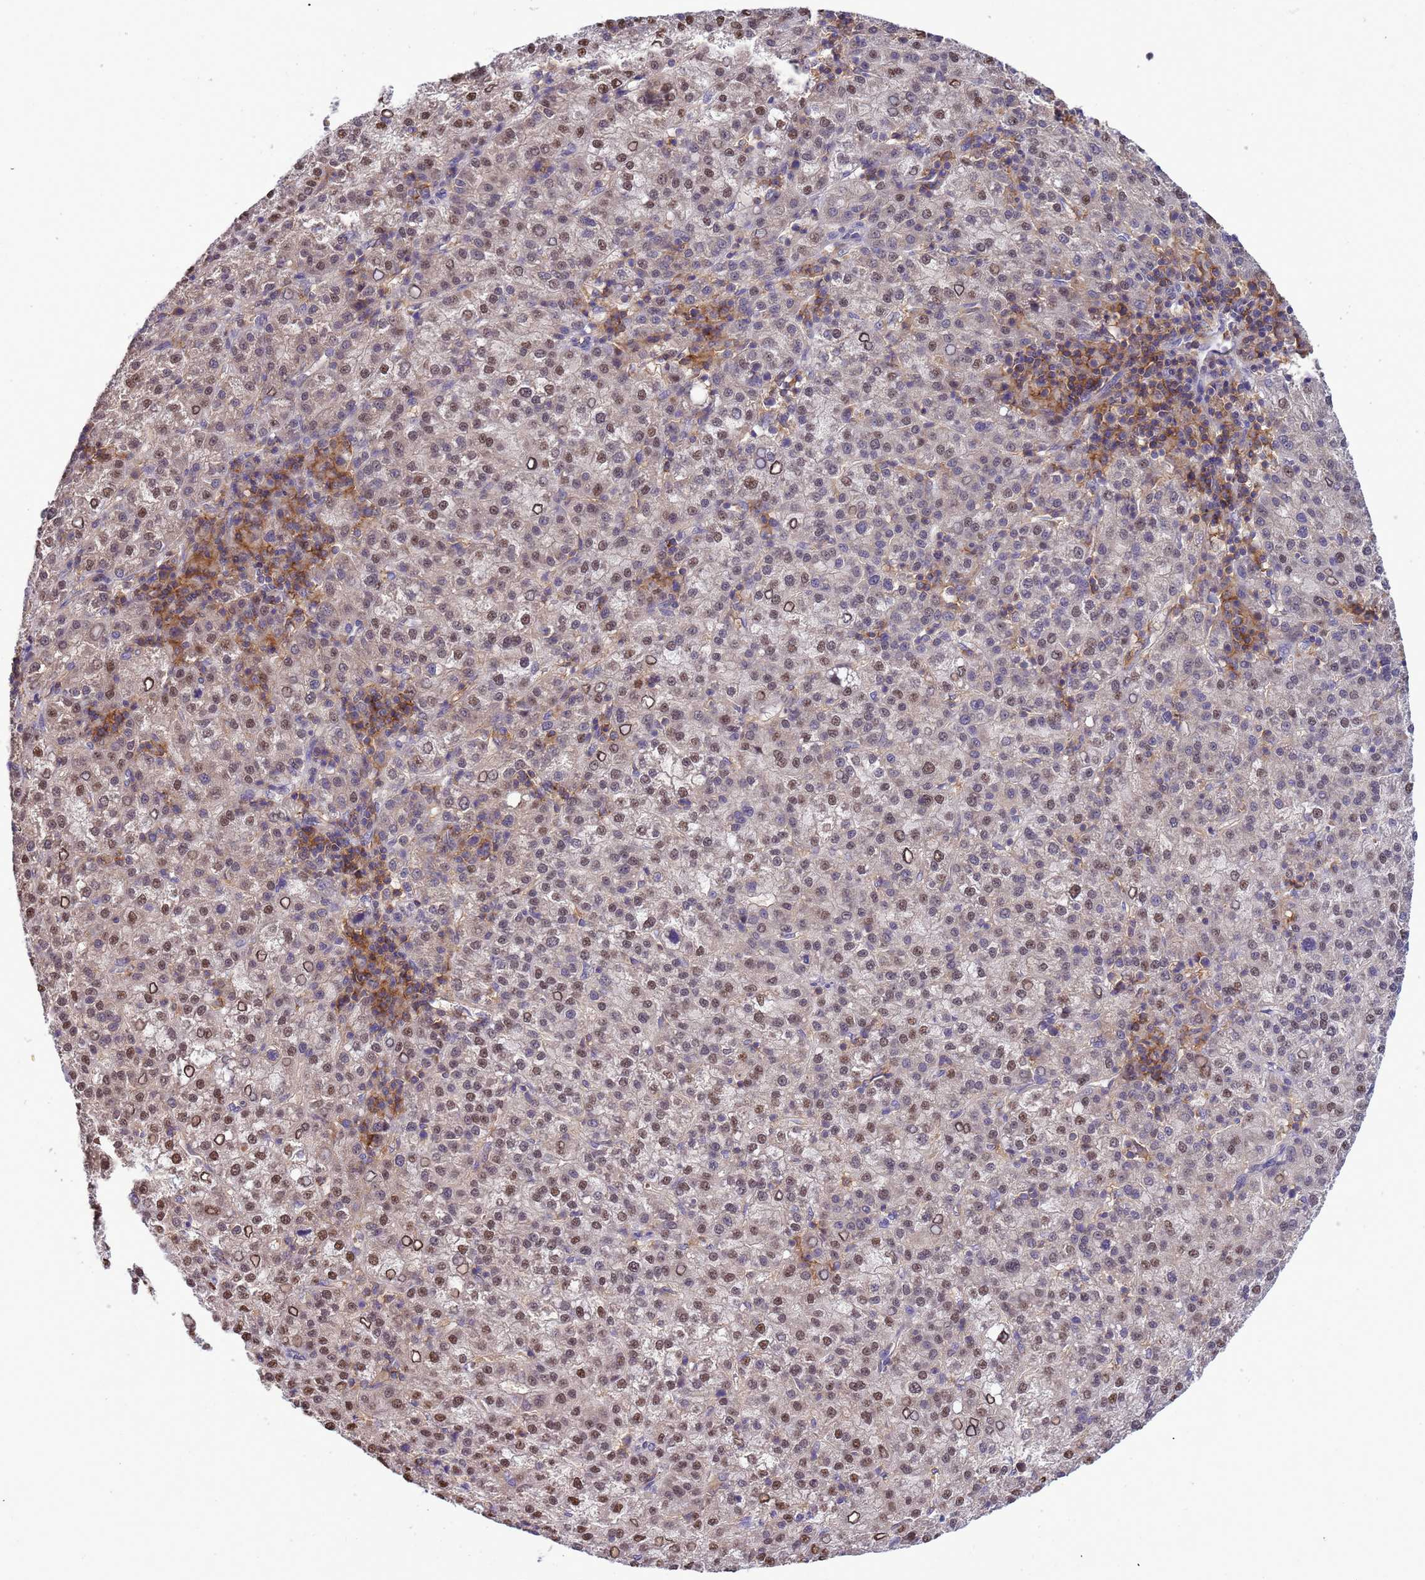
{"staining": {"intensity": "moderate", "quantity": "25%-75%", "location": "nuclear"}, "tissue": "liver cancer", "cell_type": "Tumor cells", "image_type": "cancer", "snomed": [{"axis": "morphology", "description": "Carcinoma, Hepatocellular, NOS"}, {"axis": "topography", "description": "Liver"}], "caption": "High-power microscopy captured an IHC photomicrograph of liver cancer, revealing moderate nuclear expression in approximately 25%-75% of tumor cells.", "gene": "CD53", "patient": {"sex": "female", "age": 58}}